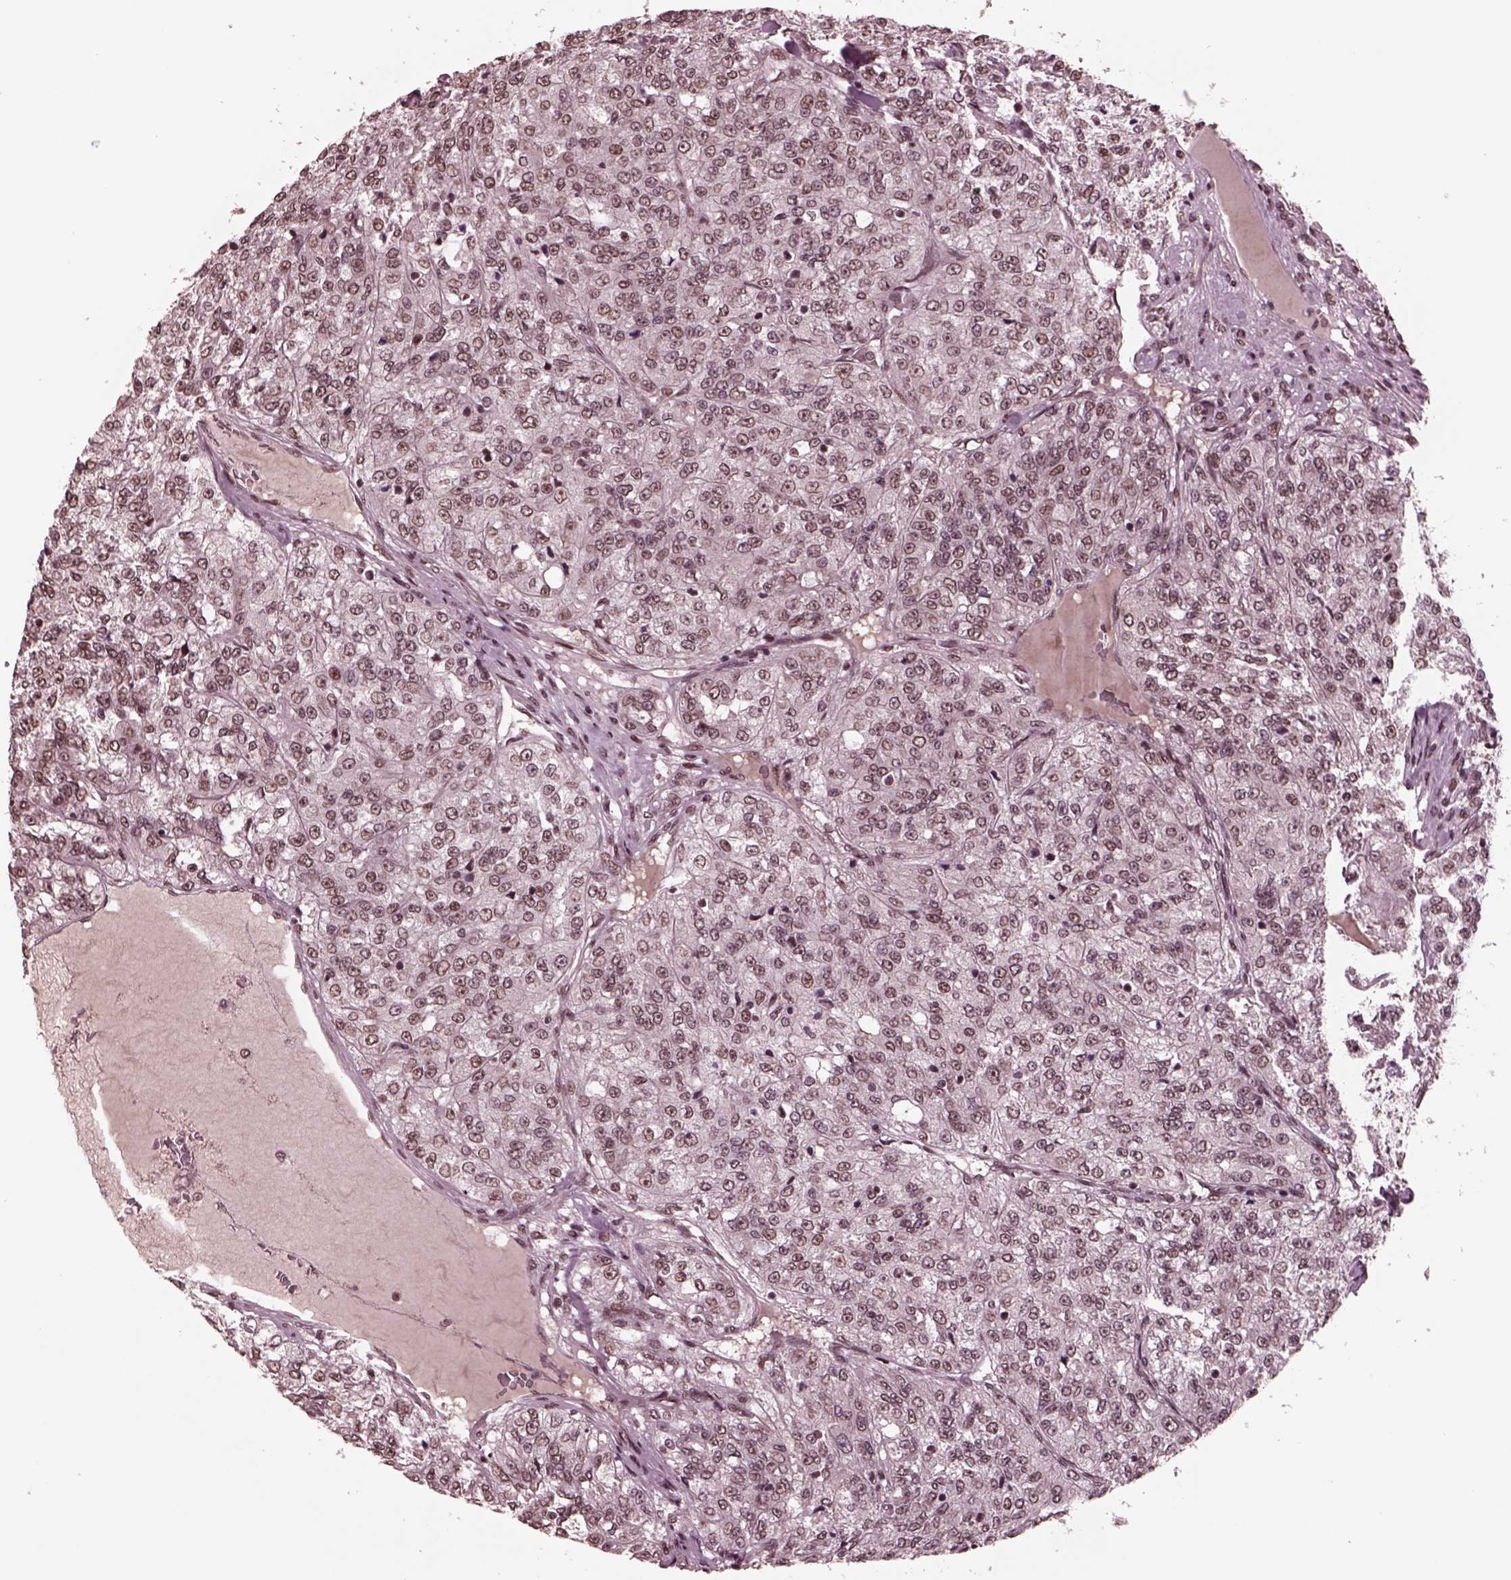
{"staining": {"intensity": "weak", "quantity": ">75%", "location": "nuclear"}, "tissue": "renal cancer", "cell_type": "Tumor cells", "image_type": "cancer", "snomed": [{"axis": "morphology", "description": "Adenocarcinoma, NOS"}, {"axis": "topography", "description": "Kidney"}], "caption": "Immunohistochemical staining of human renal adenocarcinoma reveals low levels of weak nuclear expression in about >75% of tumor cells. Using DAB (3,3'-diaminobenzidine) (brown) and hematoxylin (blue) stains, captured at high magnification using brightfield microscopy.", "gene": "NAP1L5", "patient": {"sex": "female", "age": 63}}